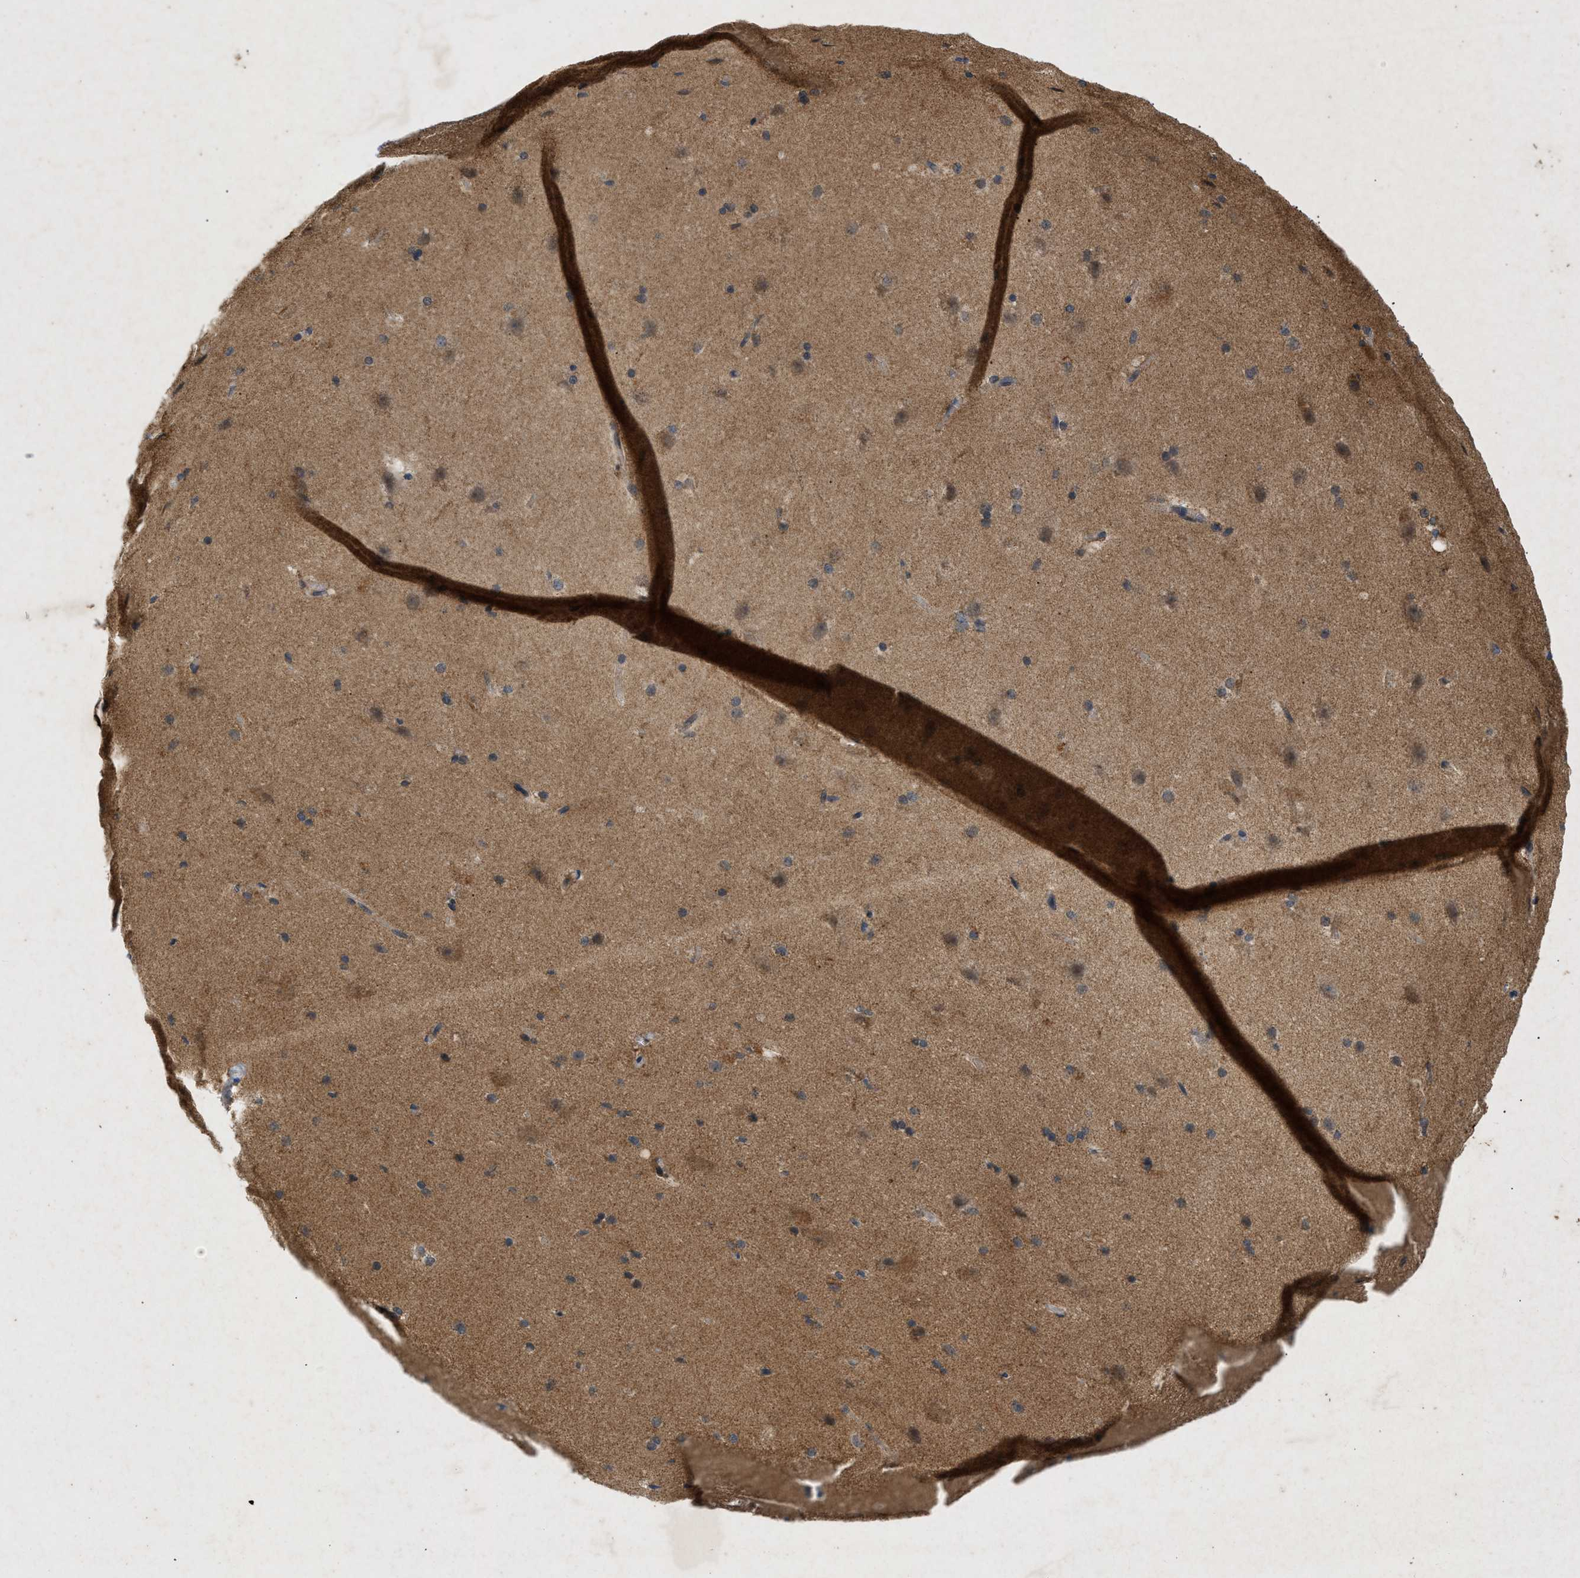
{"staining": {"intensity": "weak", "quantity": ">75%", "location": "cytoplasmic/membranous"}, "tissue": "cerebral cortex", "cell_type": "Endothelial cells", "image_type": "normal", "snomed": [{"axis": "morphology", "description": "Normal tissue, NOS"}, {"axis": "topography", "description": "Cerebral cortex"}, {"axis": "topography", "description": "Hippocampus"}], "caption": "Cerebral cortex stained with DAB IHC reveals low levels of weak cytoplasmic/membranous positivity in approximately >75% of endothelial cells.", "gene": "PRKG2", "patient": {"sex": "female", "age": 19}}